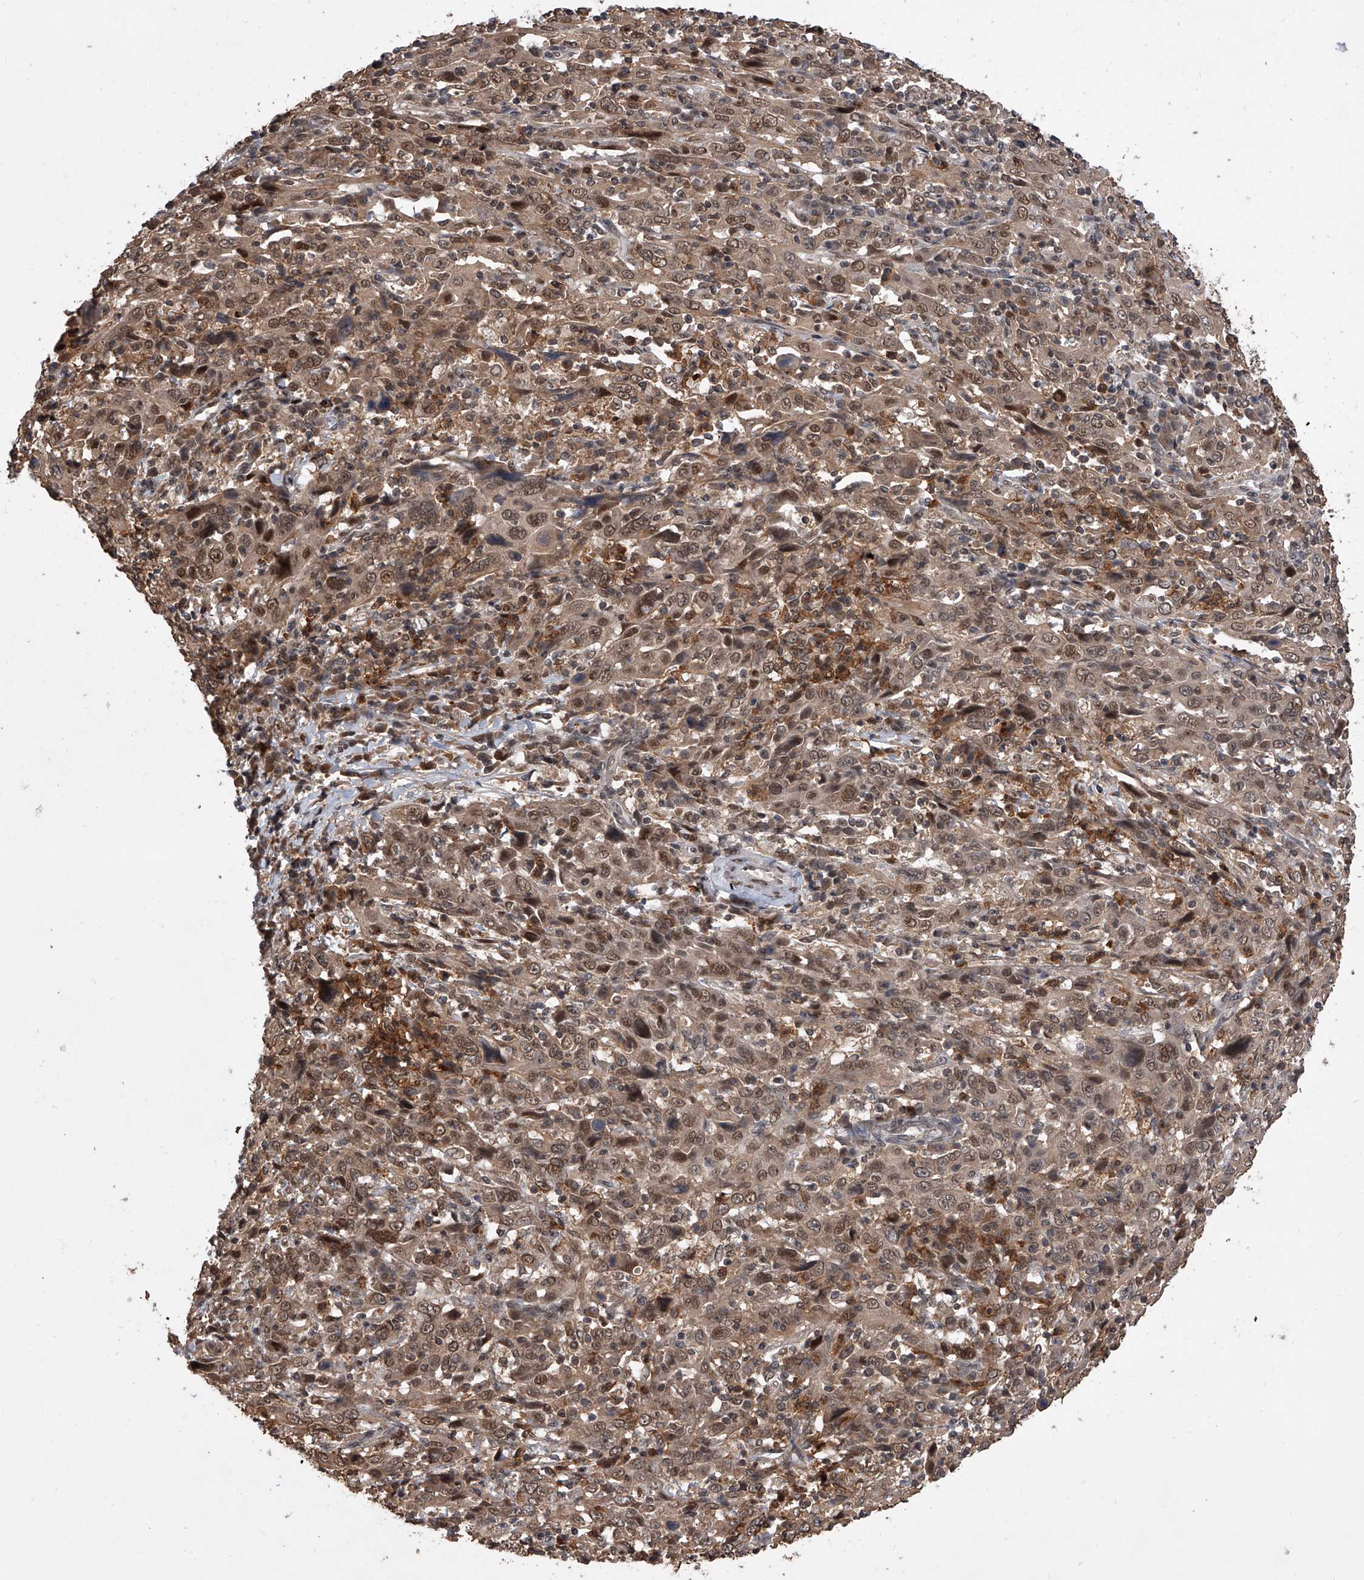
{"staining": {"intensity": "moderate", "quantity": ">75%", "location": "cytoplasmic/membranous,nuclear"}, "tissue": "cervical cancer", "cell_type": "Tumor cells", "image_type": "cancer", "snomed": [{"axis": "morphology", "description": "Squamous cell carcinoma, NOS"}, {"axis": "topography", "description": "Cervix"}], "caption": "Protein expression analysis of human cervical cancer reveals moderate cytoplasmic/membranous and nuclear expression in approximately >75% of tumor cells.", "gene": "BHLHE23", "patient": {"sex": "female", "age": 46}}